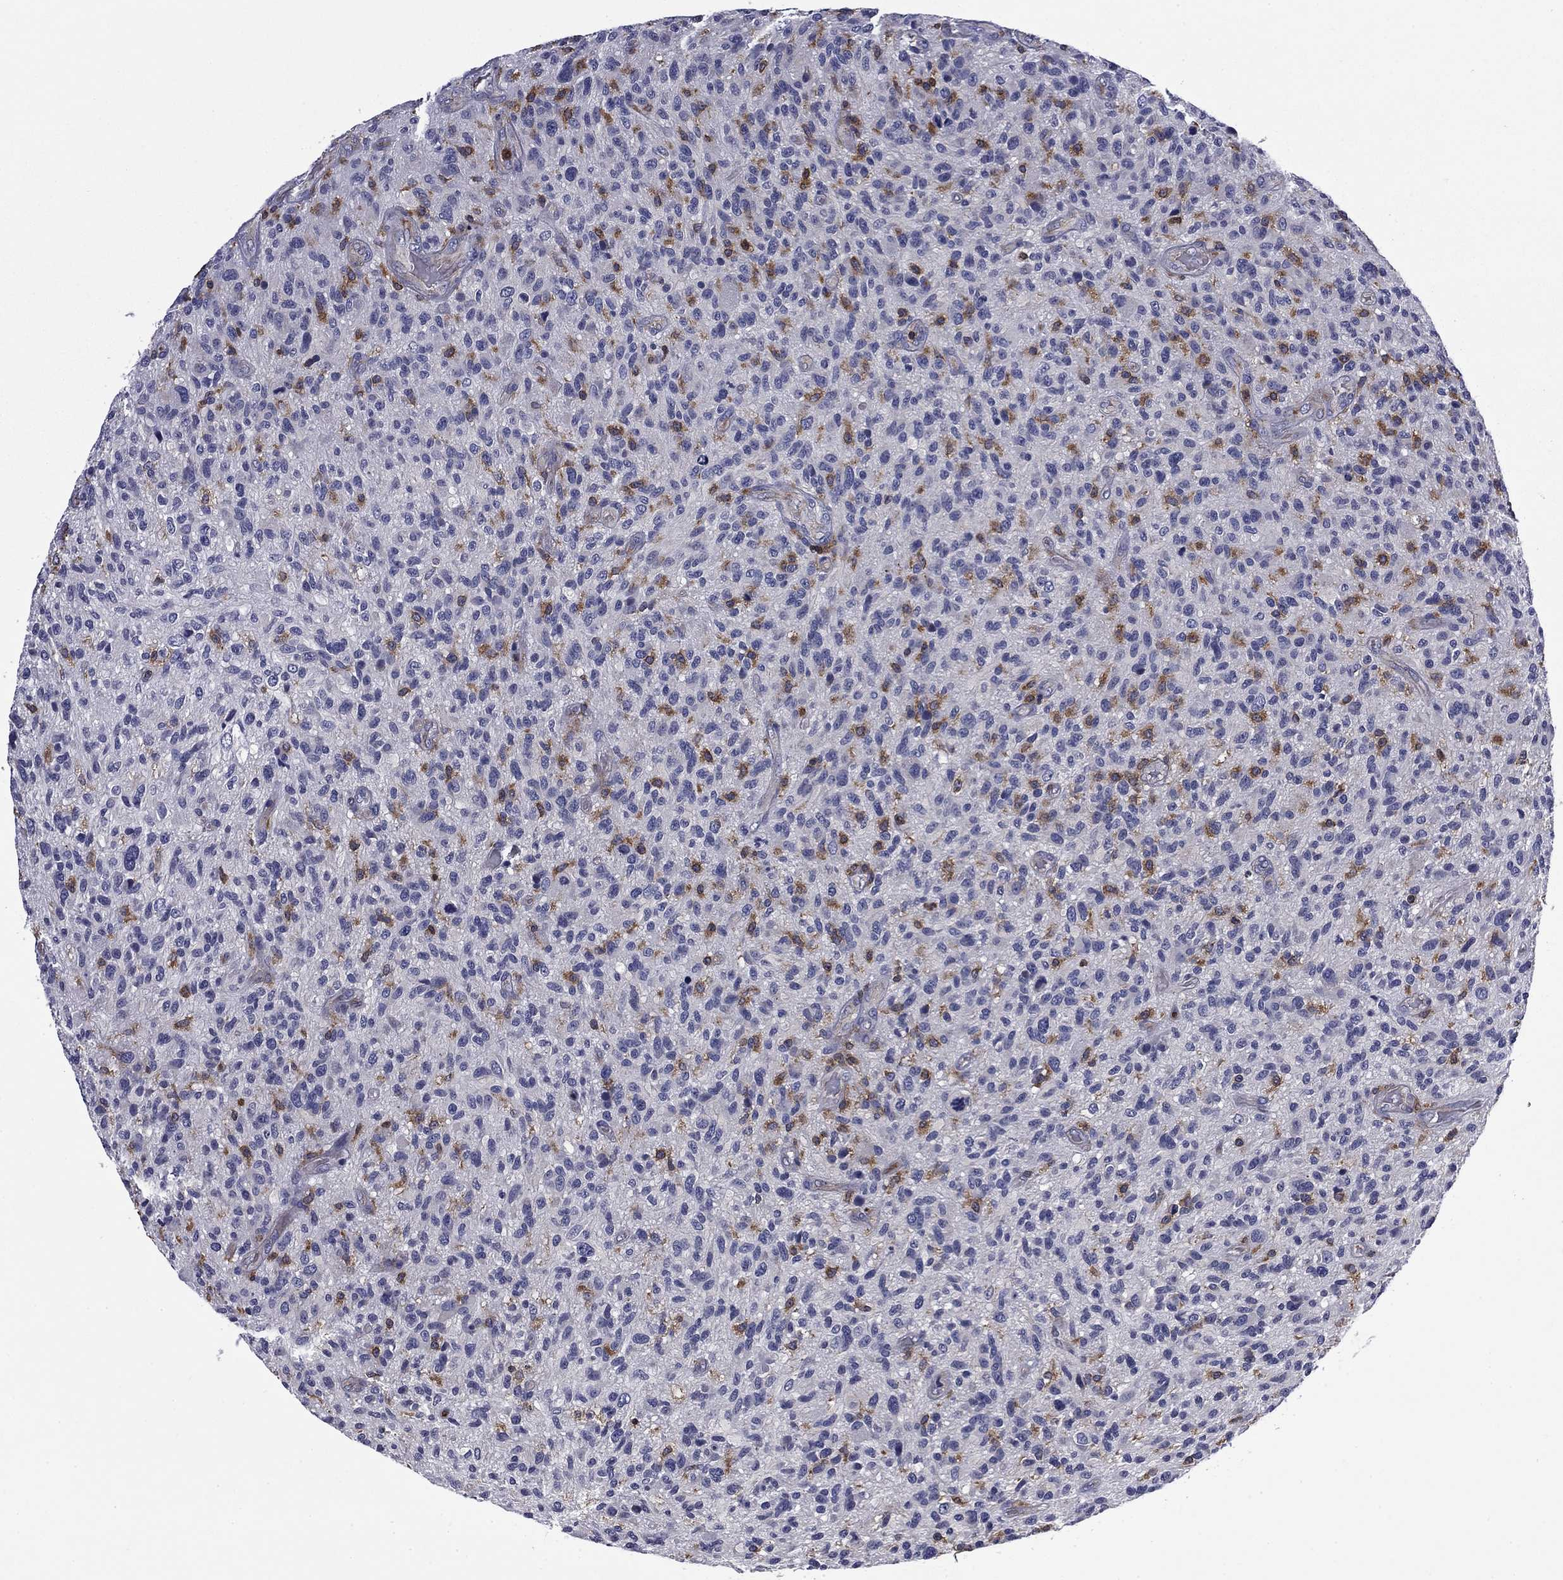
{"staining": {"intensity": "moderate", "quantity": "<25%", "location": "cytoplasmic/membranous"}, "tissue": "glioma", "cell_type": "Tumor cells", "image_type": "cancer", "snomed": [{"axis": "morphology", "description": "Glioma, malignant, High grade"}, {"axis": "topography", "description": "Brain"}], "caption": "Human high-grade glioma (malignant) stained with a brown dye displays moderate cytoplasmic/membranous positive positivity in about <25% of tumor cells.", "gene": "ARHGAP45", "patient": {"sex": "male", "age": 47}}